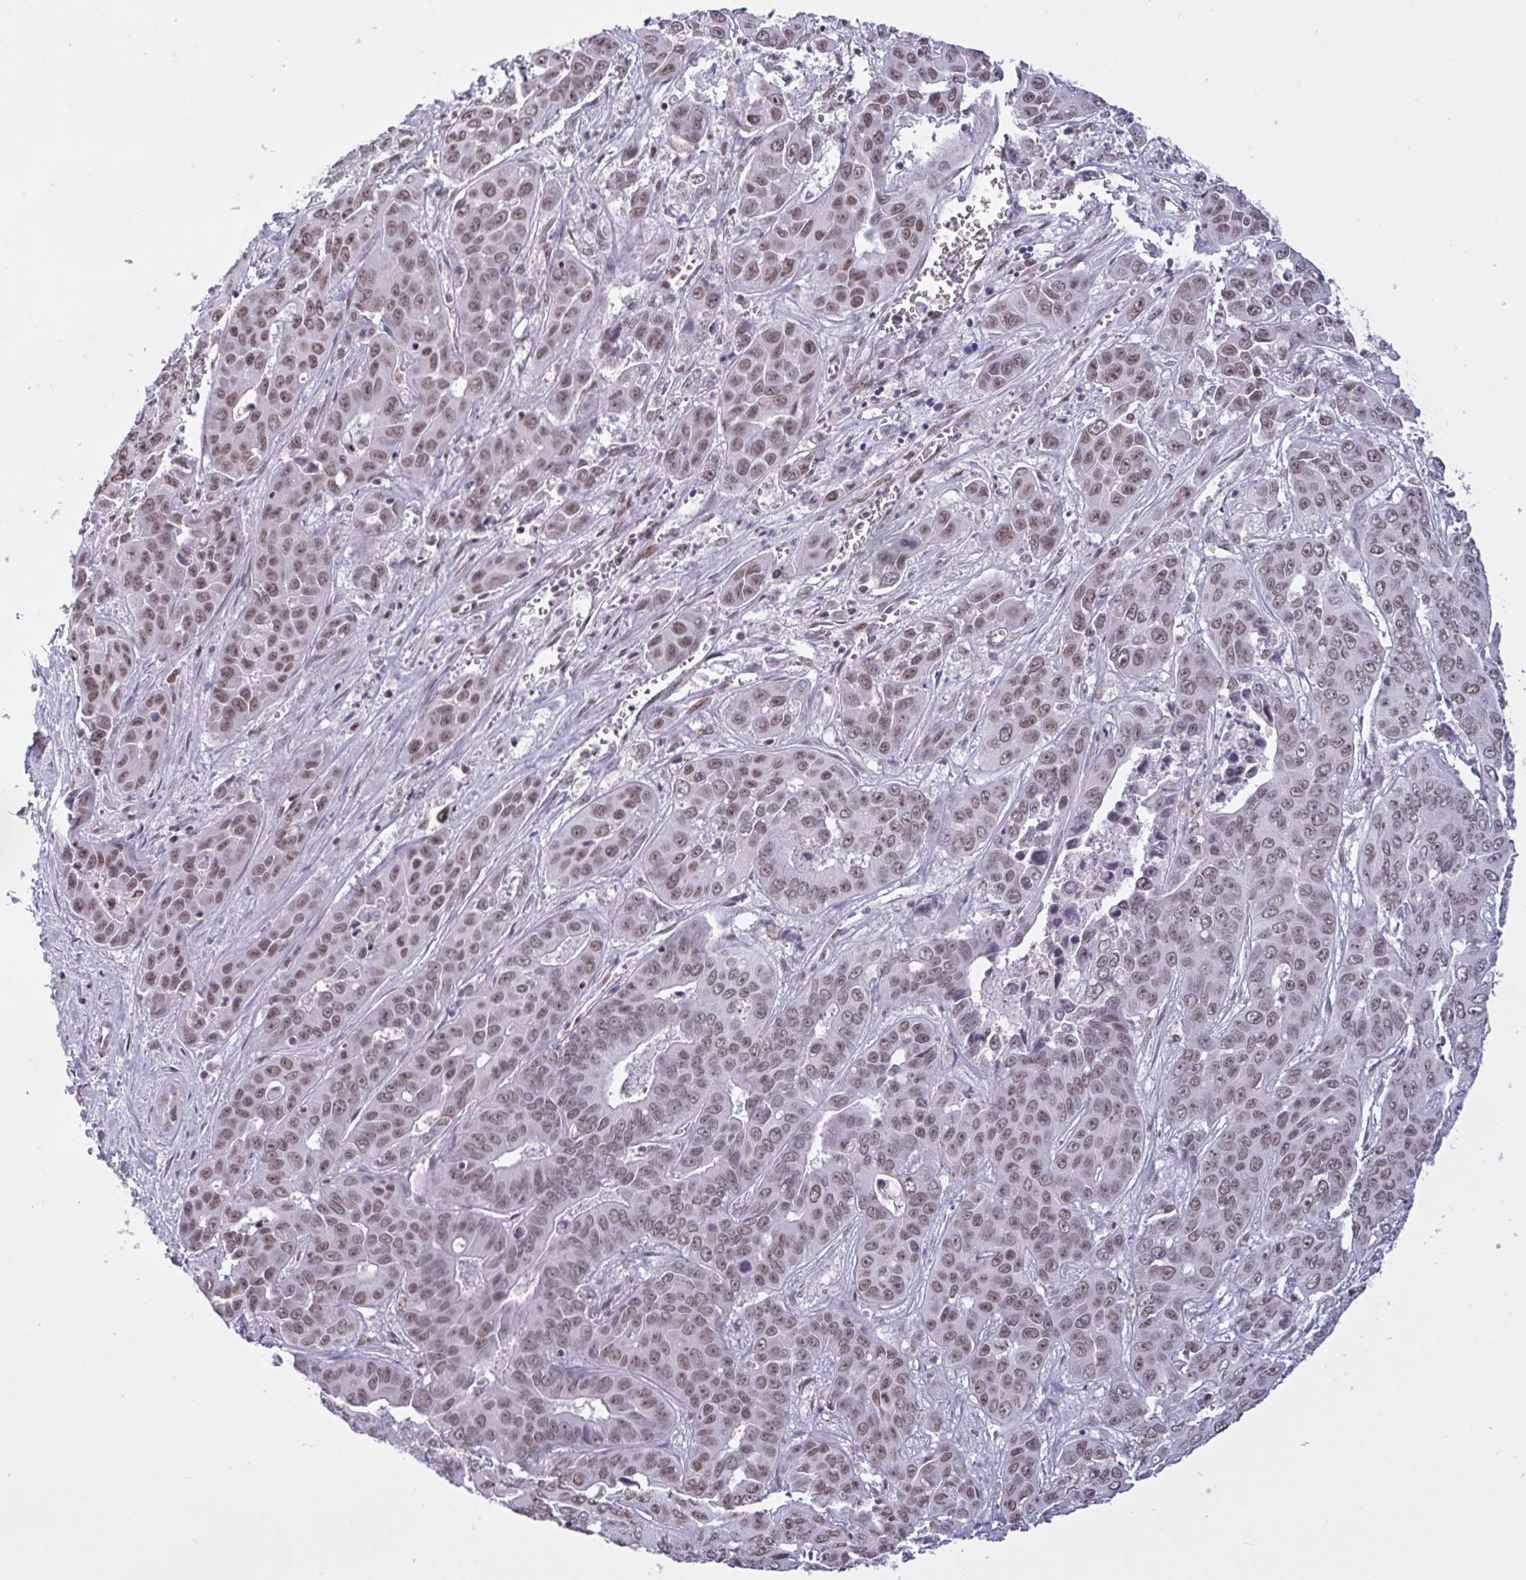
{"staining": {"intensity": "moderate", "quantity": ">75%", "location": "nuclear"}, "tissue": "liver cancer", "cell_type": "Tumor cells", "image_type": "cancer", "snomed": [{"axis": "morphology", "description": "Cholangiocarcinoma"}, {"axis": "topography", "description": "Liver"}], "caption": "An image of liver cholangiocarcinoma stained for a protein demonstrates moderate nuclear brown staining in tumor cells. The protein of interest is stained brown, and the nuclei are stained in blue (DAB (3,3'-diaminobenzidine) IHC with brightfield microscopy, high magnification).", "gene": "CBFA2T2", "patient": {"sex": "female", "age": 52}}